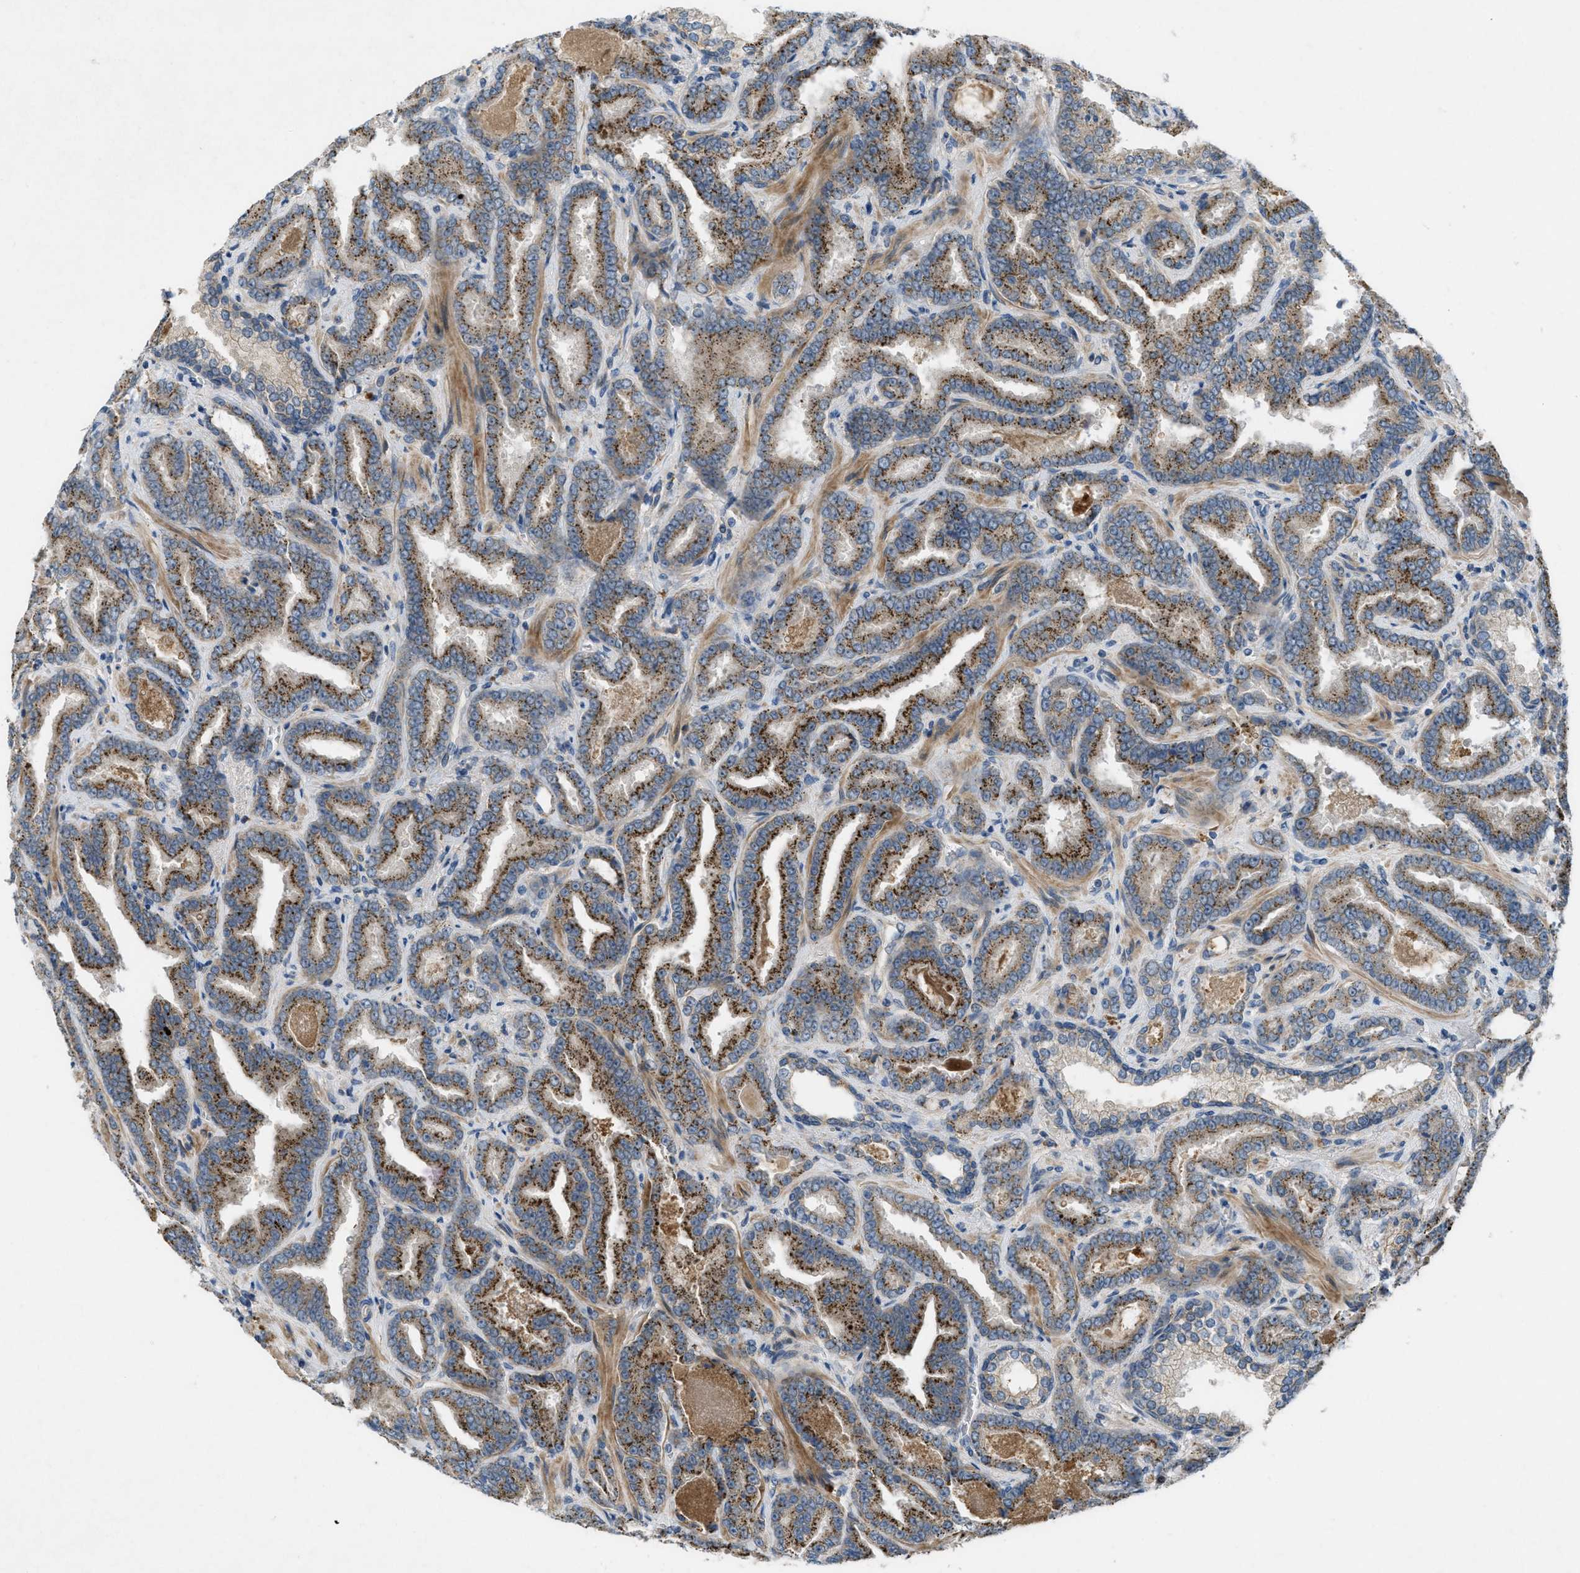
{"staining": {"intensity": "strong", "quantity": "25%-75%", "location": "cytoplasmic/membranous"}, "tissue": "prostate cancer", "cell_type": "Tumor cells", "image_type": "cancer", "snomed": [{"axis": "morphology", "description": "Adenocarcinoma, Low grade"}, {"axis": "topography", "description": "Prostate"}], "caption": "This micrograph exhibits IHC staining of prostate cancer, with high strong cytoplasmic/membranous expression in approximately 25%-75% of tumor cells.", "gene": "ADCY6", "patient": {"sex": "male", "age": 60}}